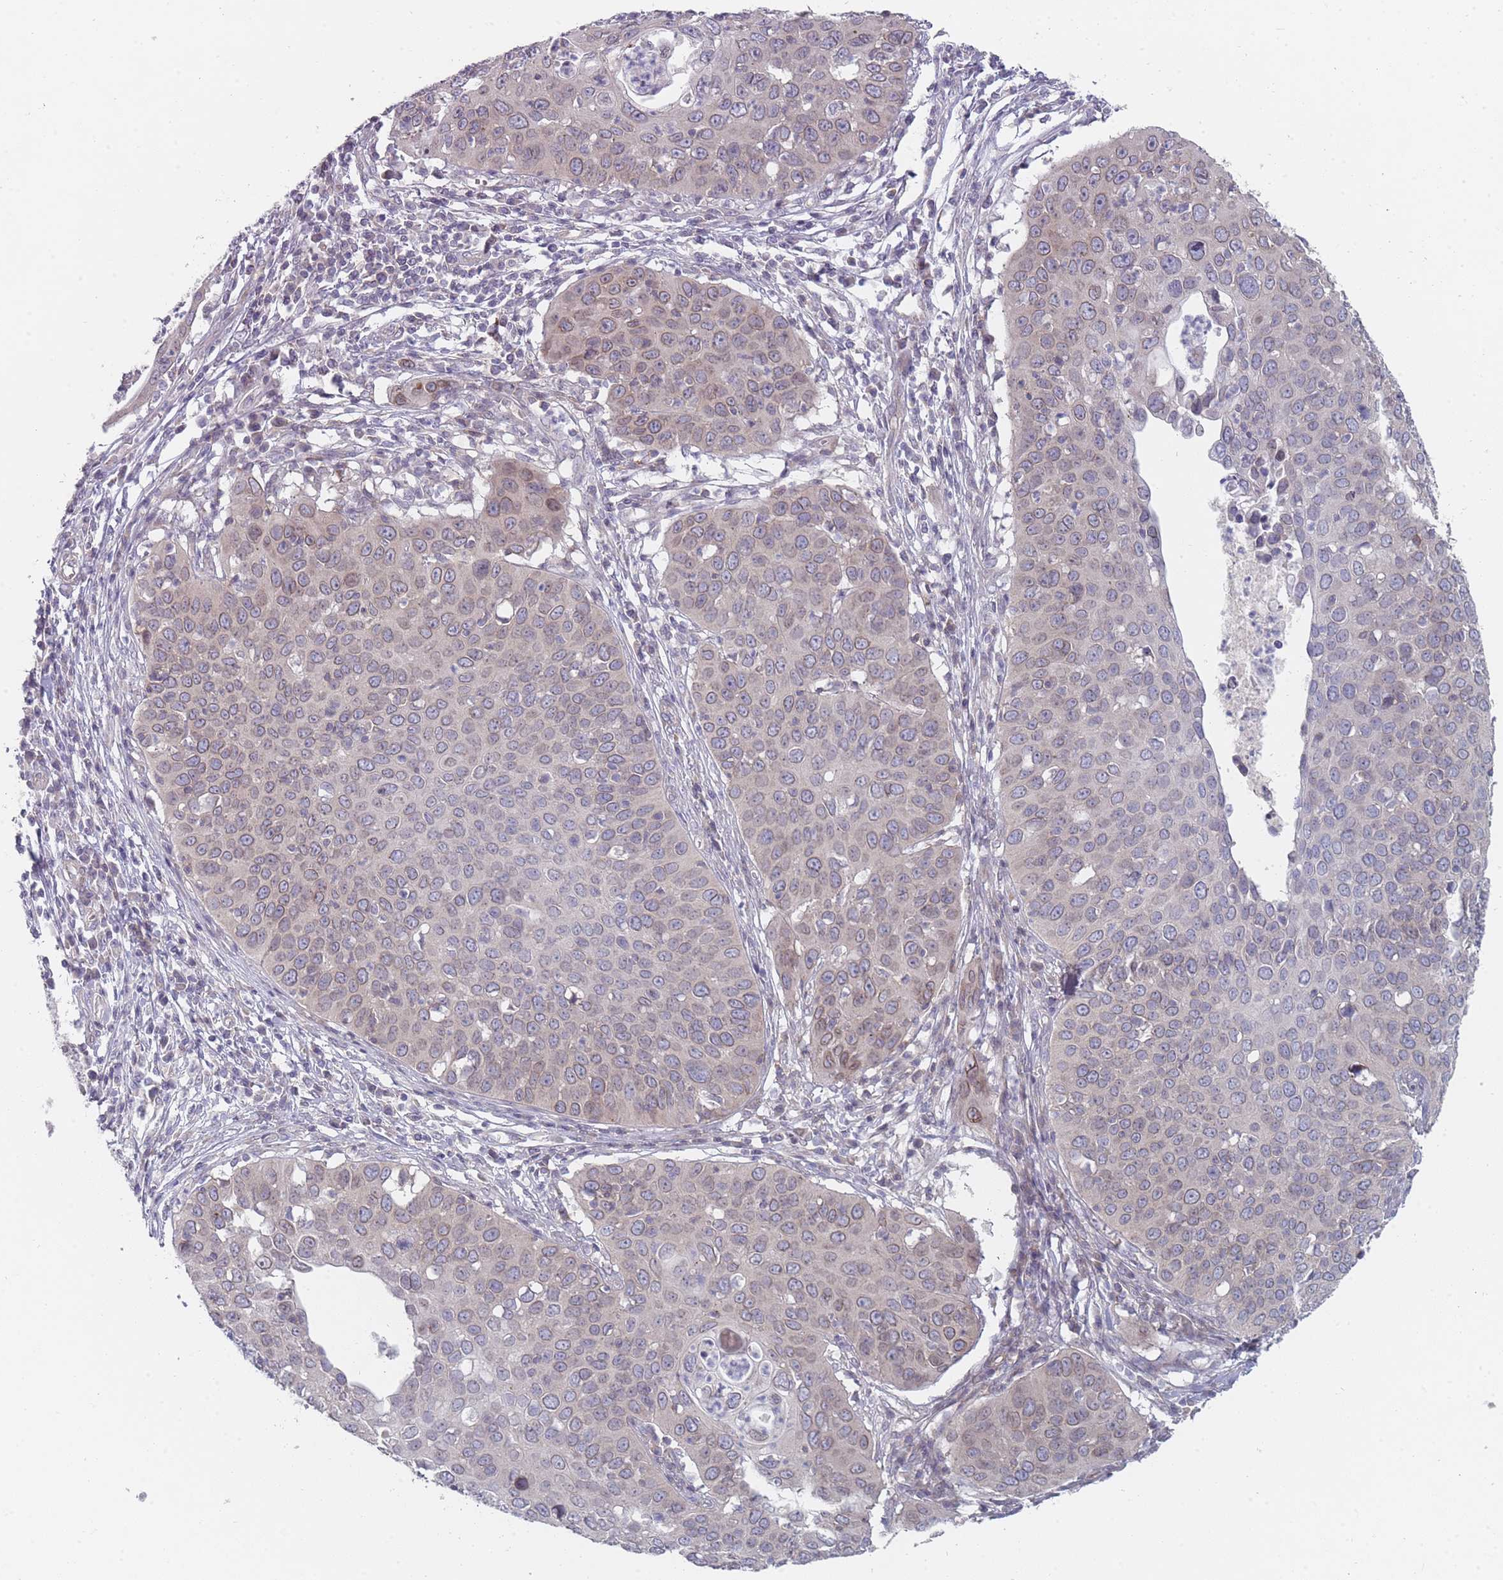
{"staining": {"intensity": "weak", "quantity": "25%-75%", "location": "cytoplasmic/membranous,nuclear"}, "tissue": "cervical cancer", "cell_type": "Tumor cells", "image_type": "cancer", "snomed": [{"axis": "morphology", "description": "Squamous cell carcinoma, NOS"}, {"axis": "topography", "description": "Cervix"}], "caption": "This histopathology image exhibits squamous cell carcinoma (cervical) stained with immunohistochemistry (IHC) to label a protein in brown. The cytoplasmic/membranous and nuclear of tumor cells show weak positivity for the protein. Nuclei are counter-stained blue.", "gene": "PCDH12", "patient": {"sex": "female", "age": 36}}